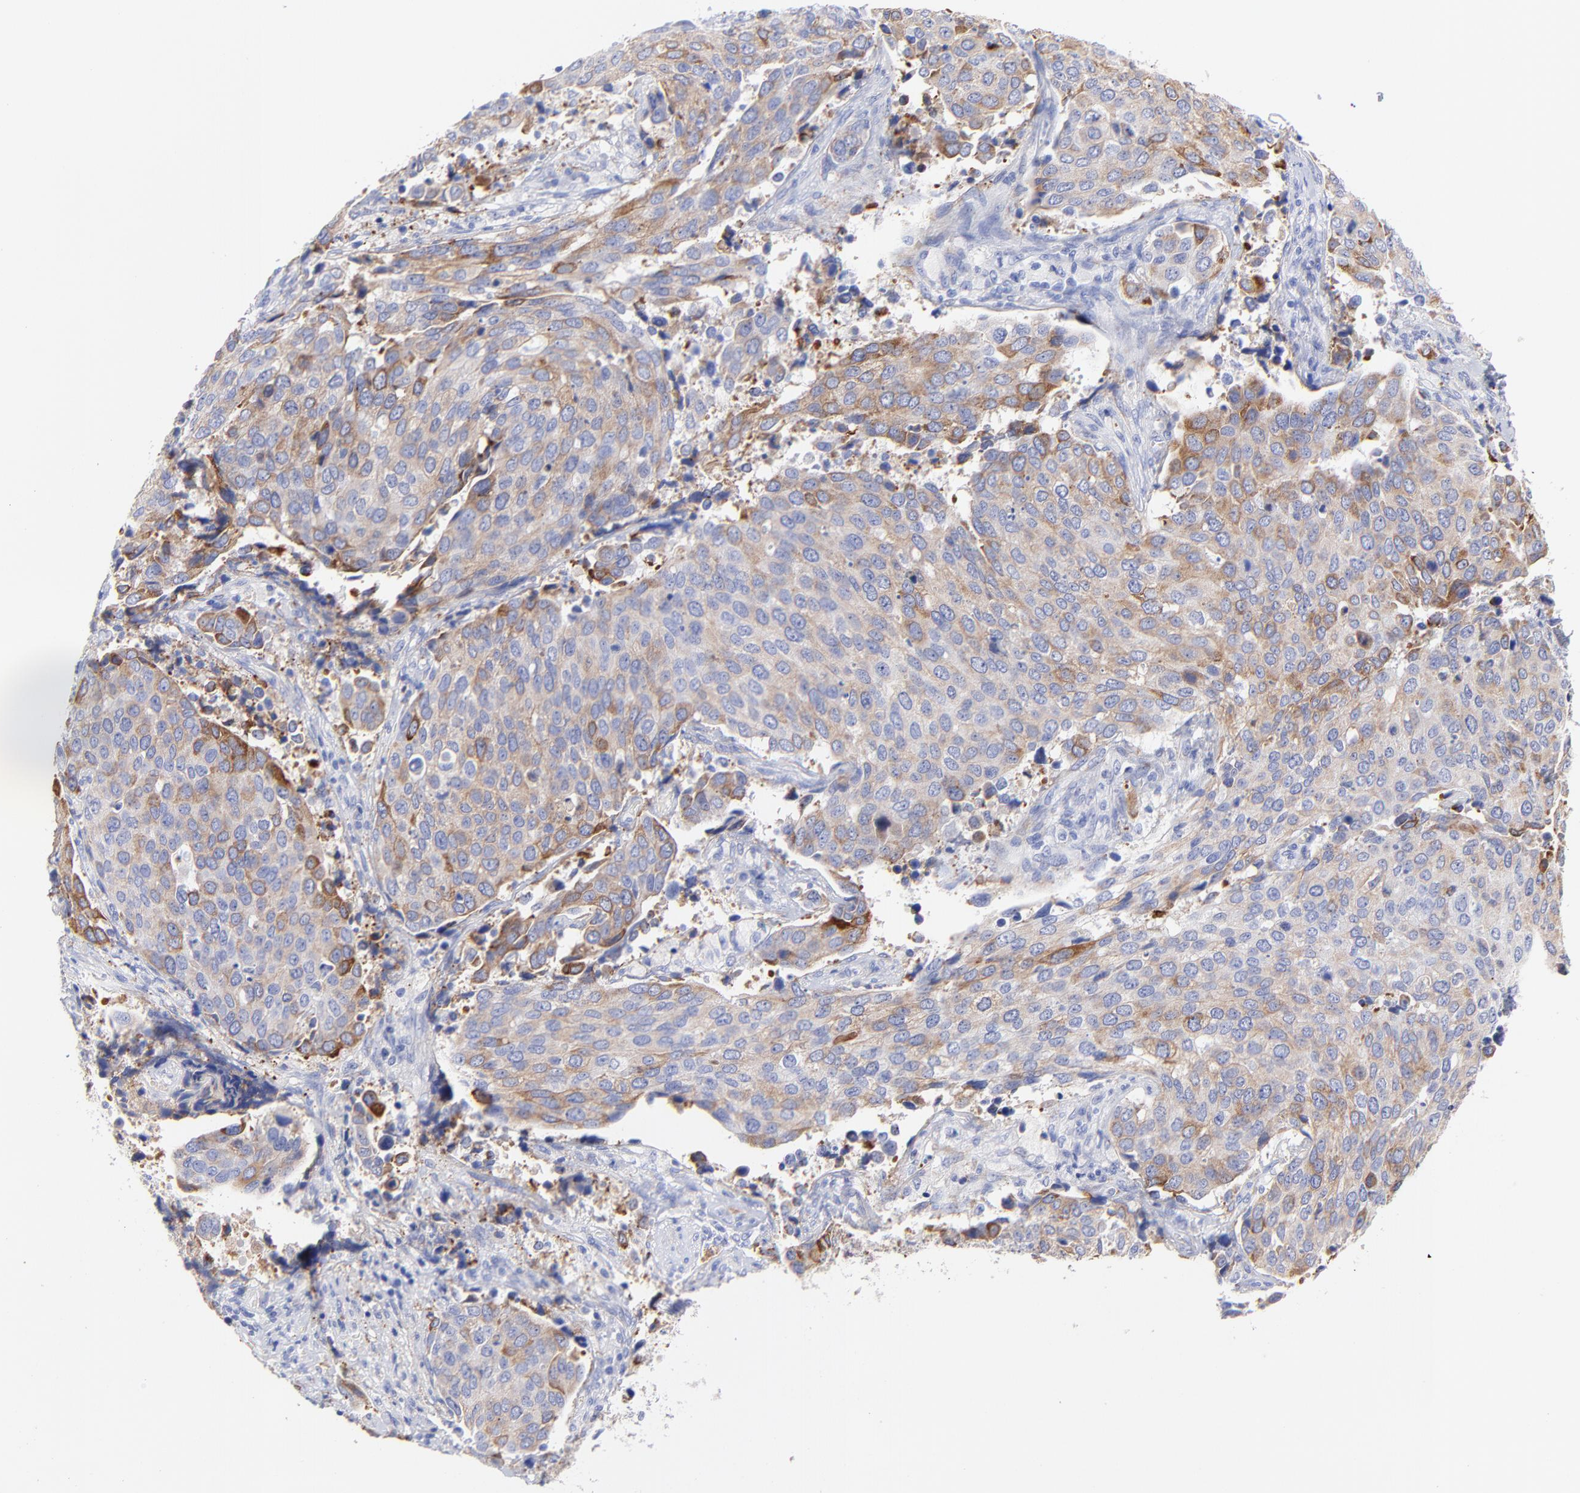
{"staining": {"intensity": "strong", "quantity": "<25%", "location": "cytoplasmic/membranous"}, "tissue": "cervical cancer", "cell_type": "Tumor cells", "image_type": "cancer", "snomed": [{"axis": "morphology", "description": "Squamous cell carcinoma, NOS"}, {"axis": "topography", "description": "Cervix"}], "caption": "This histopathology image exhibits IHC staining of cervical squamous cell carcinoma, with medium strong cytoplasmic/membranous expression in approximately <25% of tumor cells.", "gene": "C1QTNF6", "patient": {"sex": "female", "age": 54}}